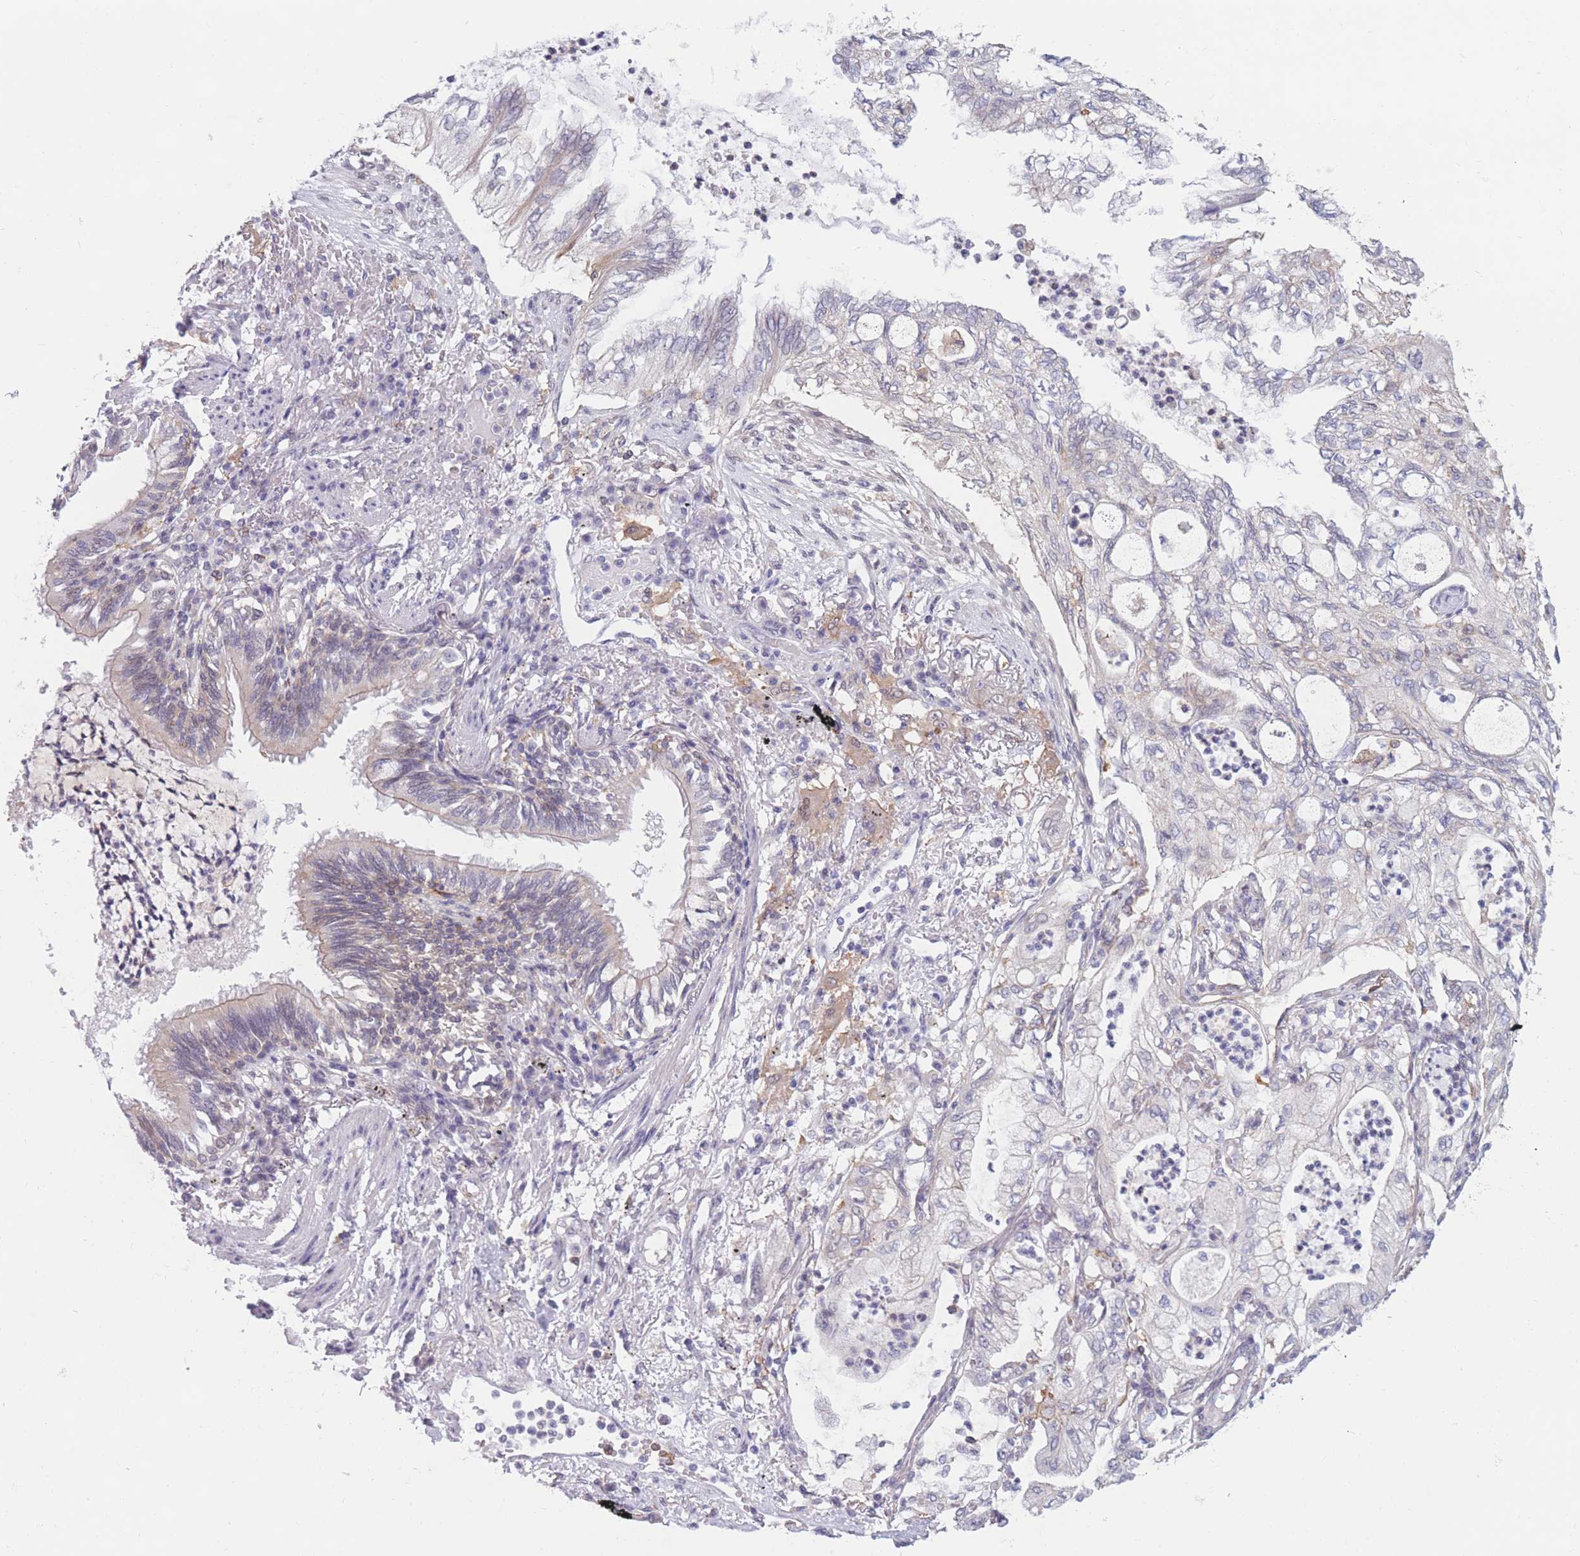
{"staining": {"intensity": "negative", "quantity": "none", "location": "none"}, "tissue": "lung cancer", "cell_type": "Tumor cells", "image_type": "cancer", "snomed": [{"axis": "morphology", "description": "Adenocarcinoma, NOS"}, {"axis": "topography", "description": "Lung"}], "caption": "Photomicrograph shows no protein expression in tumor cells of lung adenocarcinoma tissue.", "gene": "PODXL", "patient": {"sex": "female", "age": 70}}